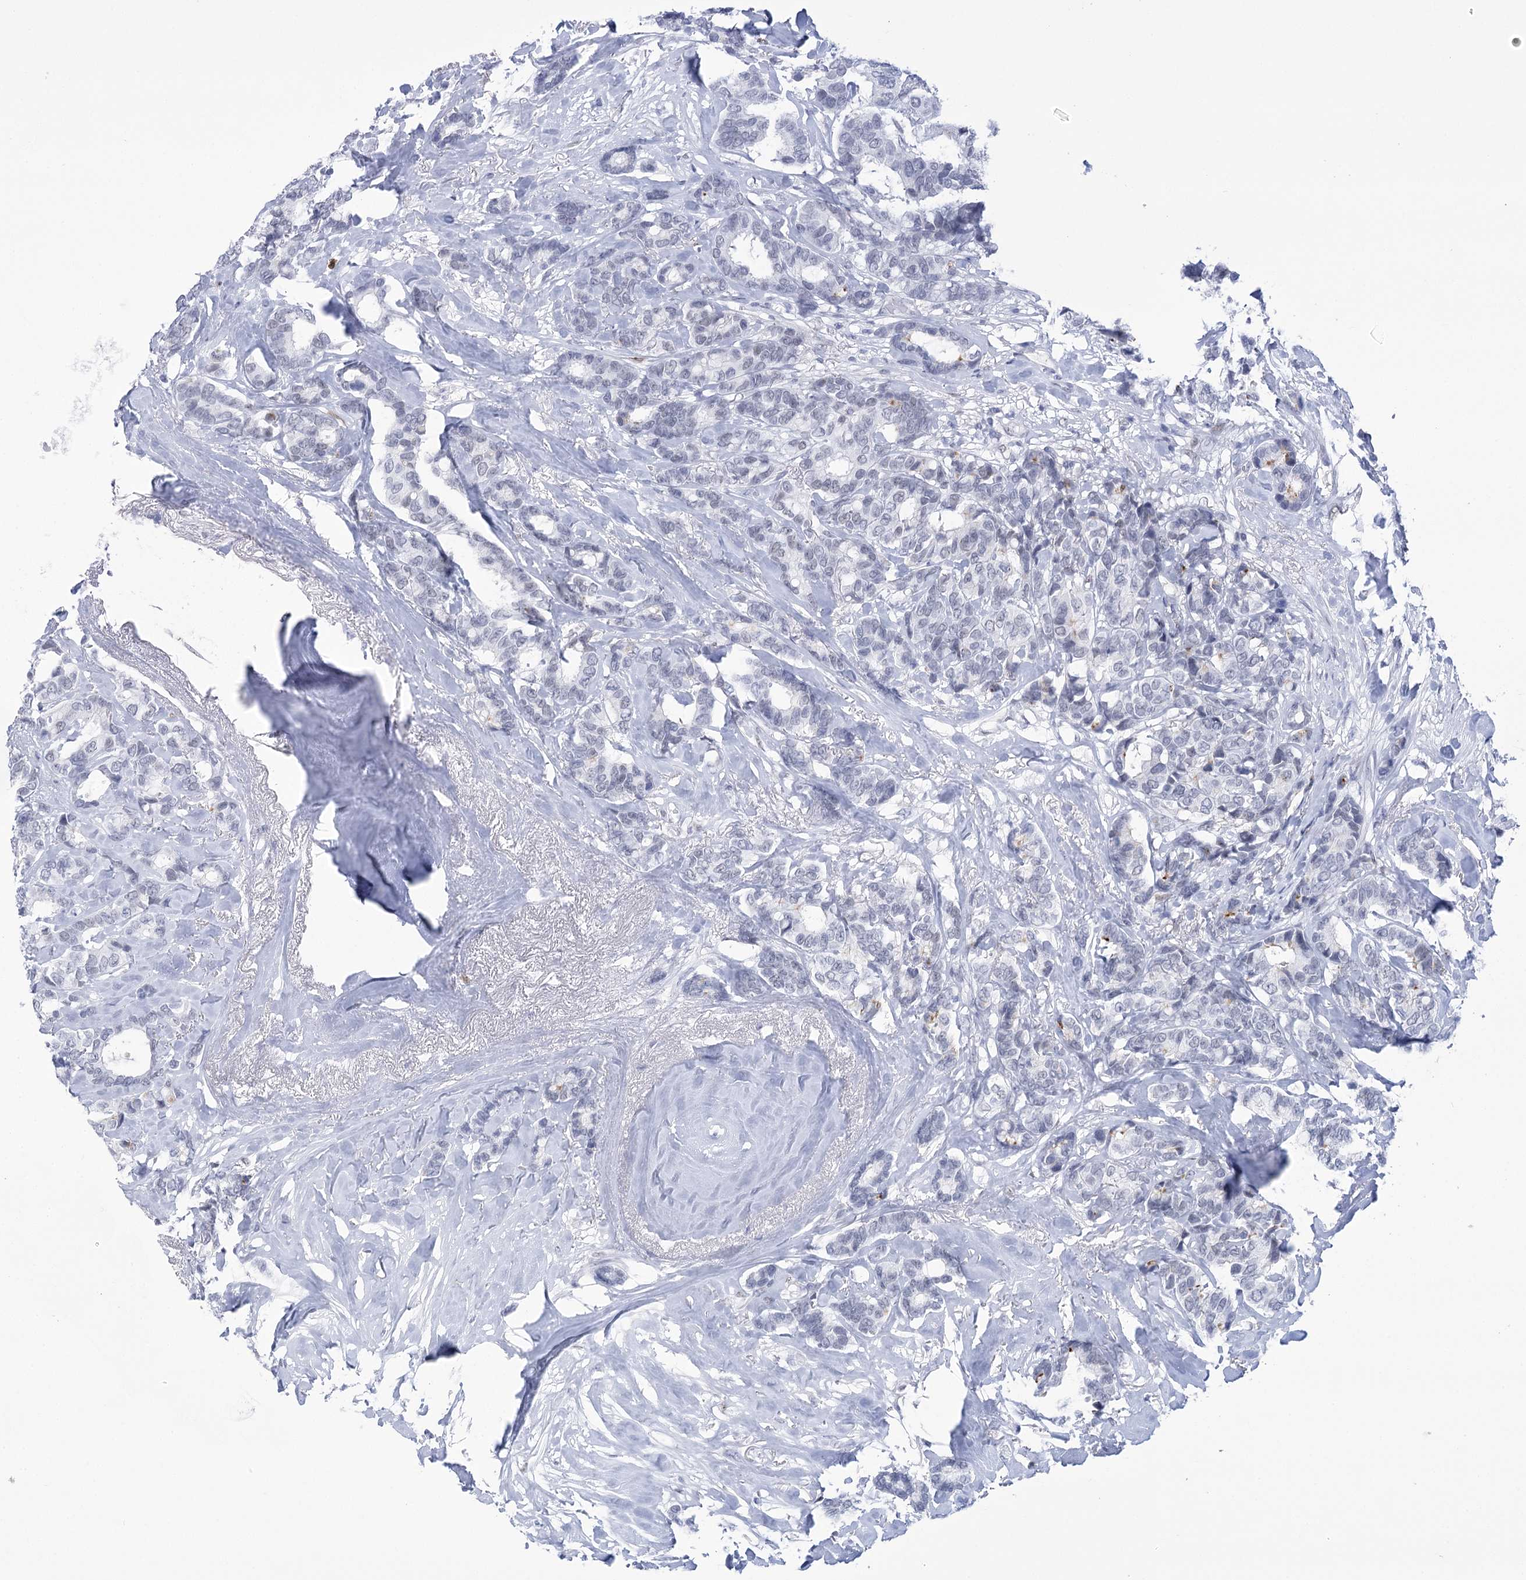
{"staining": {"intensity": "negative", "quantity": "none", "location": "none"}, "tissue": "breast cancer", "cell_type": "Tumor cells", "image_type": "cancer", "snomed": [{"axis": "morphology", "description": "Duct carcinoma"}, {"axis": "topography", "description": "Breast"}], "caption": "This is an IHC histopathology image of human breast cancer. There is no positivity in tumor cells.", "gene": "HORMAD1", "patient": {"sex": "female", "age": 87}}